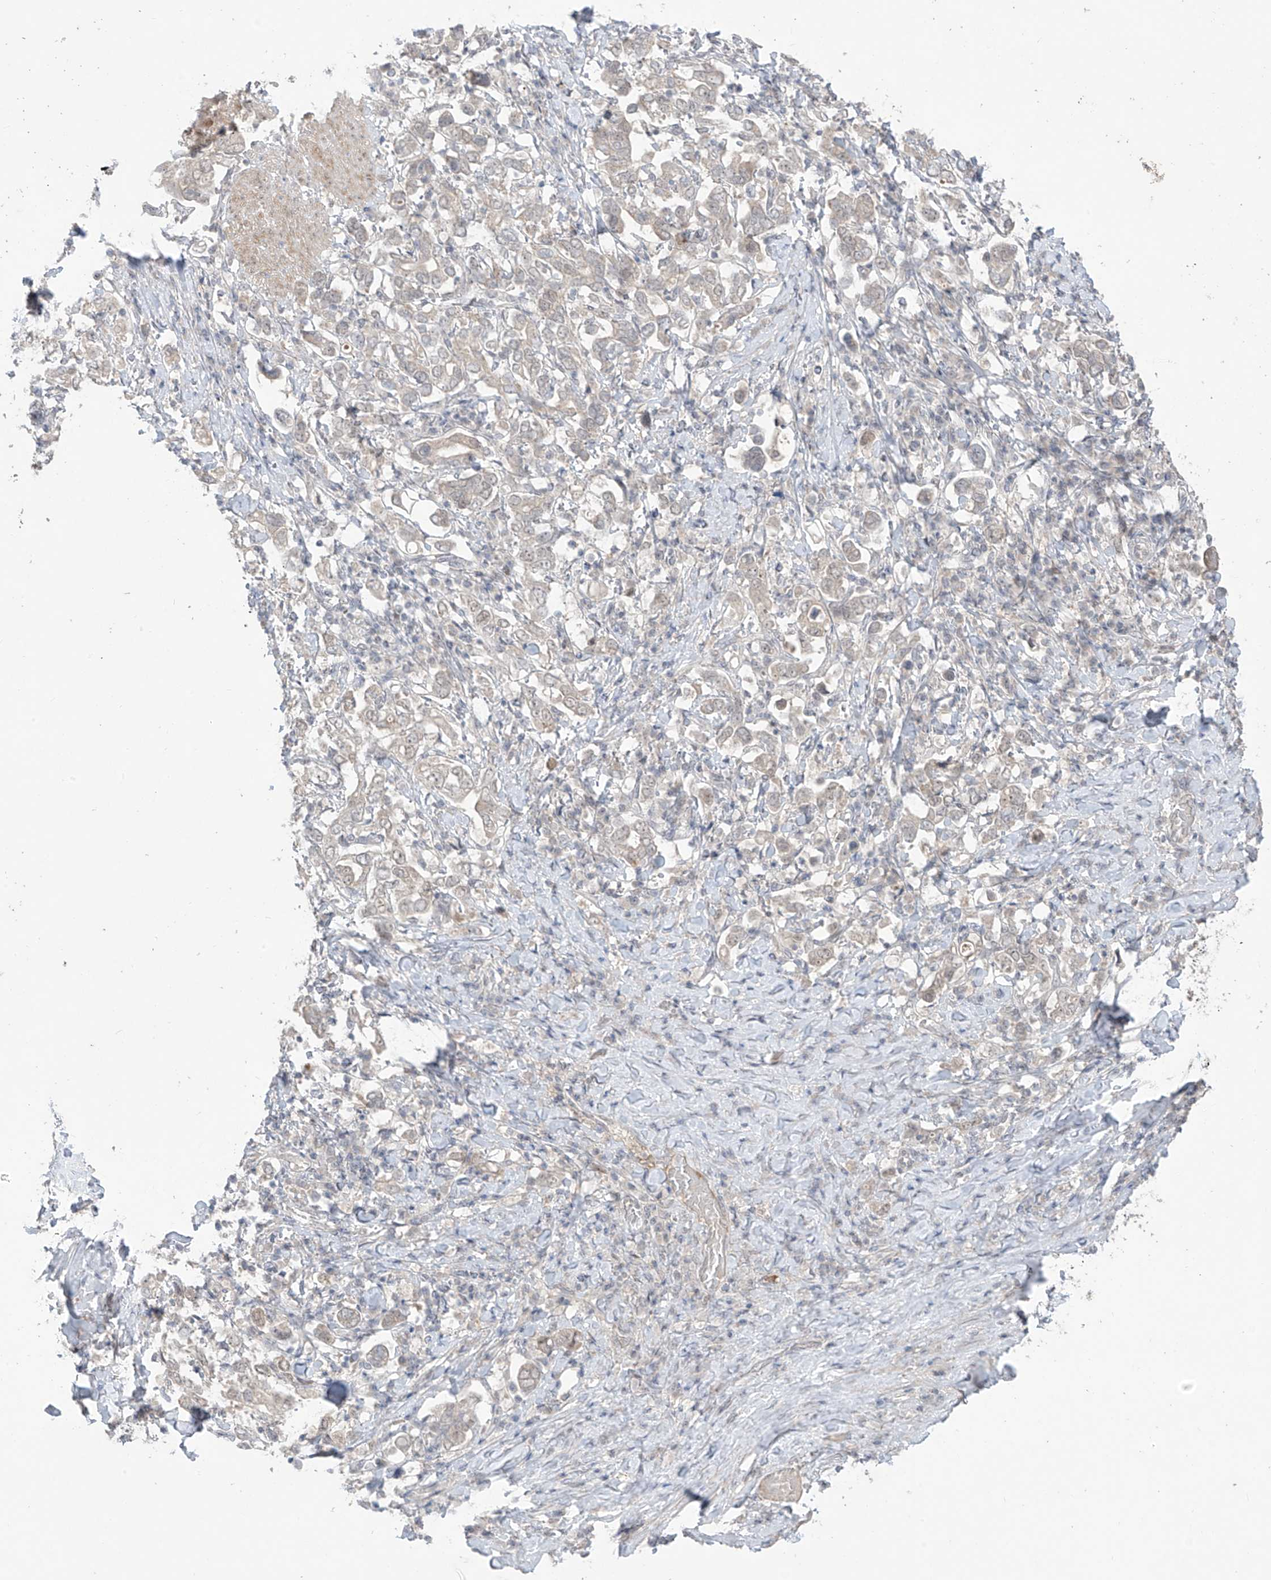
{"staining": {"intensity": "weak", "quantity": "<25%", "location": "nuclear"}, "tissue": "stomach cancer", "cell_type": "Tumor cells", "image_type": "cancer", "snomed": [{"axis": "morphology", "description": "Adenocarcinoma, NOS"}, {"axis": "topography", "description": "Stomach, upper"}], "caption": "Stomach cancer was stained to show a protein in brown. There is no significant staining in tumor cells.", "gene": "OGT", "patient": {"sex": "male", "age": 62}}